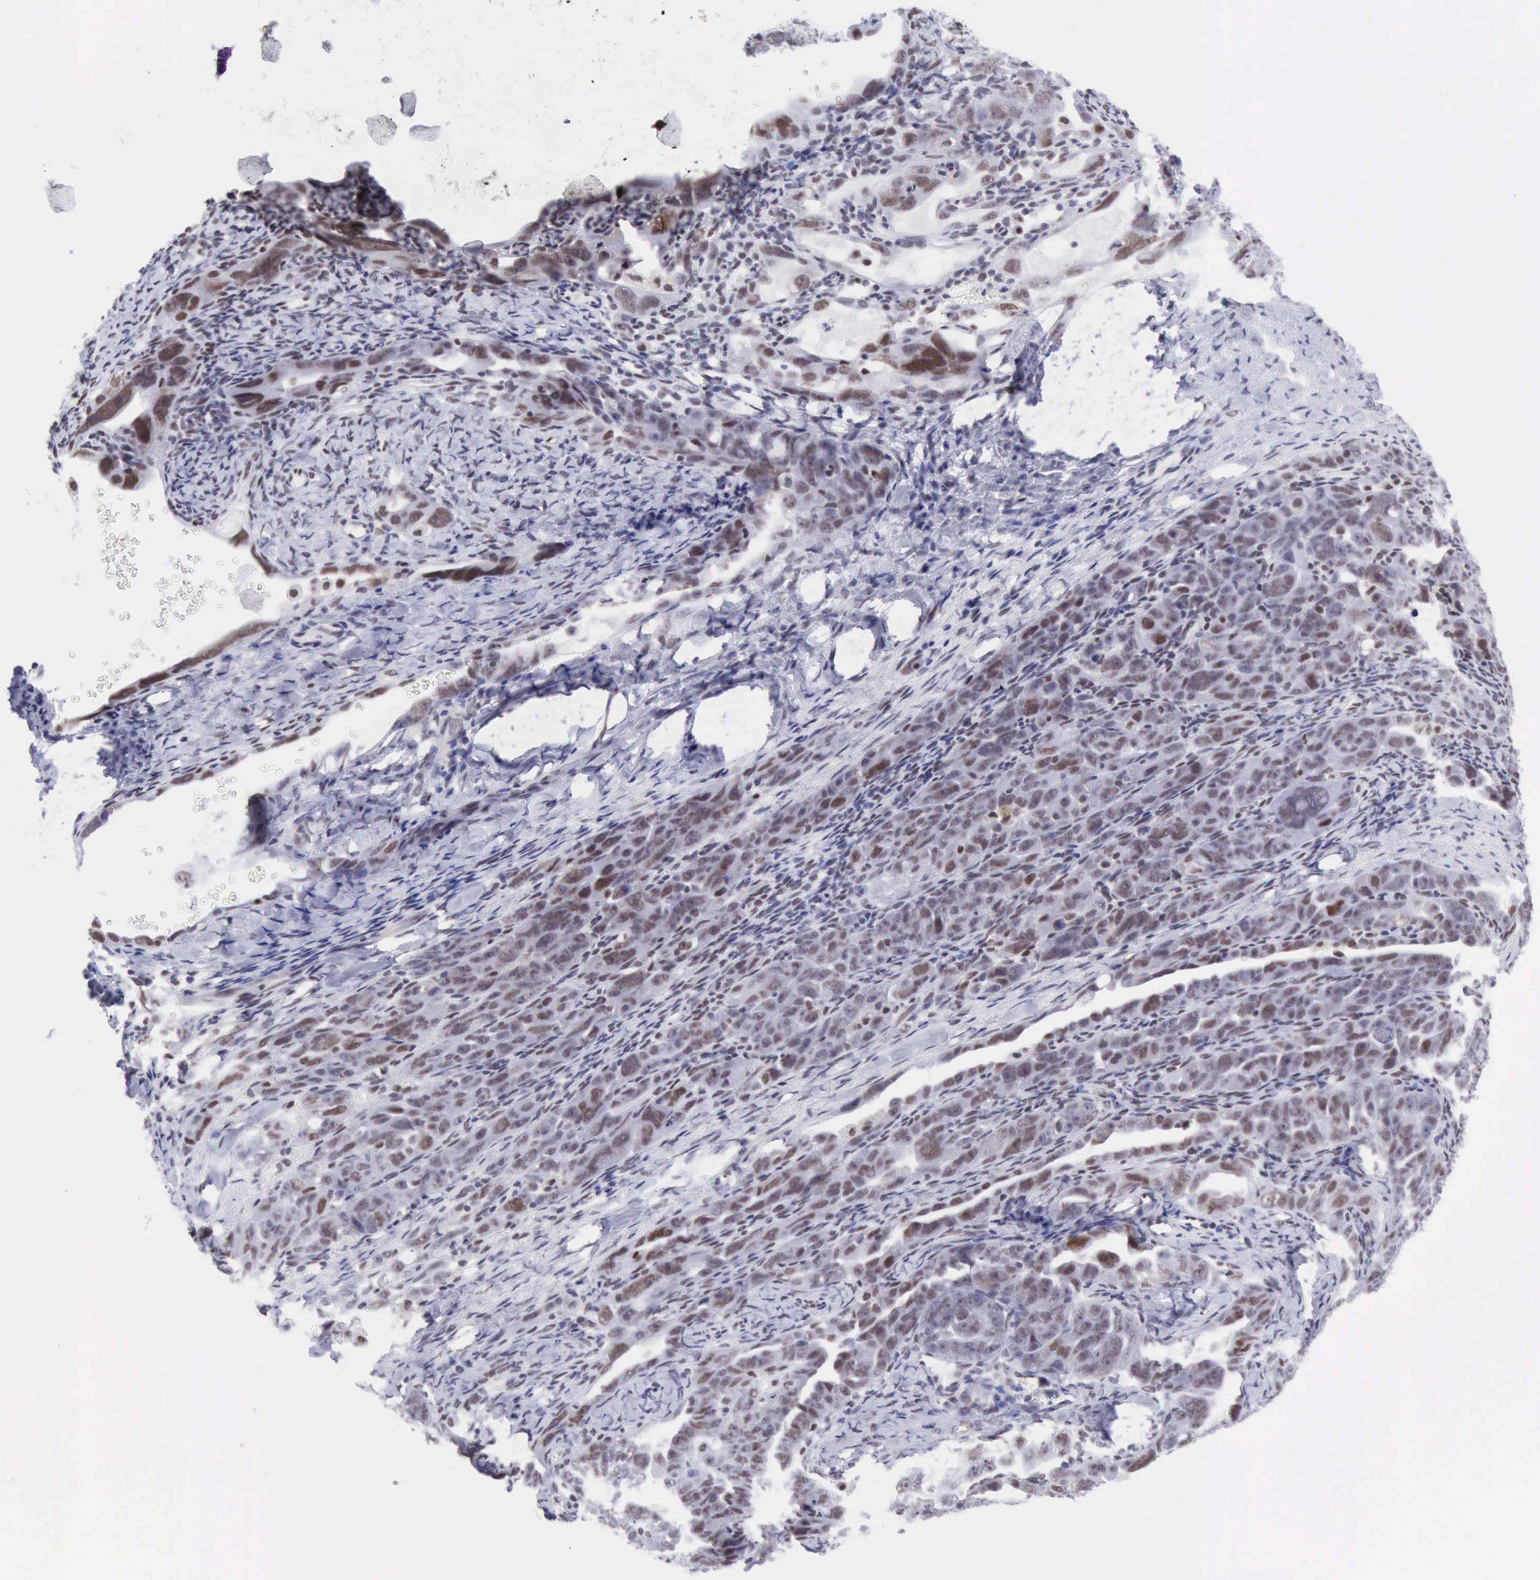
{"staining": {"intensity": "moderate", "quantity": ">75%", "location": "nuclear"}, "tissue": "ovarian cancer", "cell_type": "Tumor cells", "image_type": "cancer", "snomed": [{"axis": "morphology", "description": "Cystadenocarcinoma, serous, NOS"}, {"axis": "topography", "description": "Ovary"}], "caption": "Ovarian cancer stained for a protein (brown) demonstrates moderate nuclear positive expression in about >75% of tumor cells.", "gene": "ERCC4", "patient": {"sex": "female", "age": 66}}